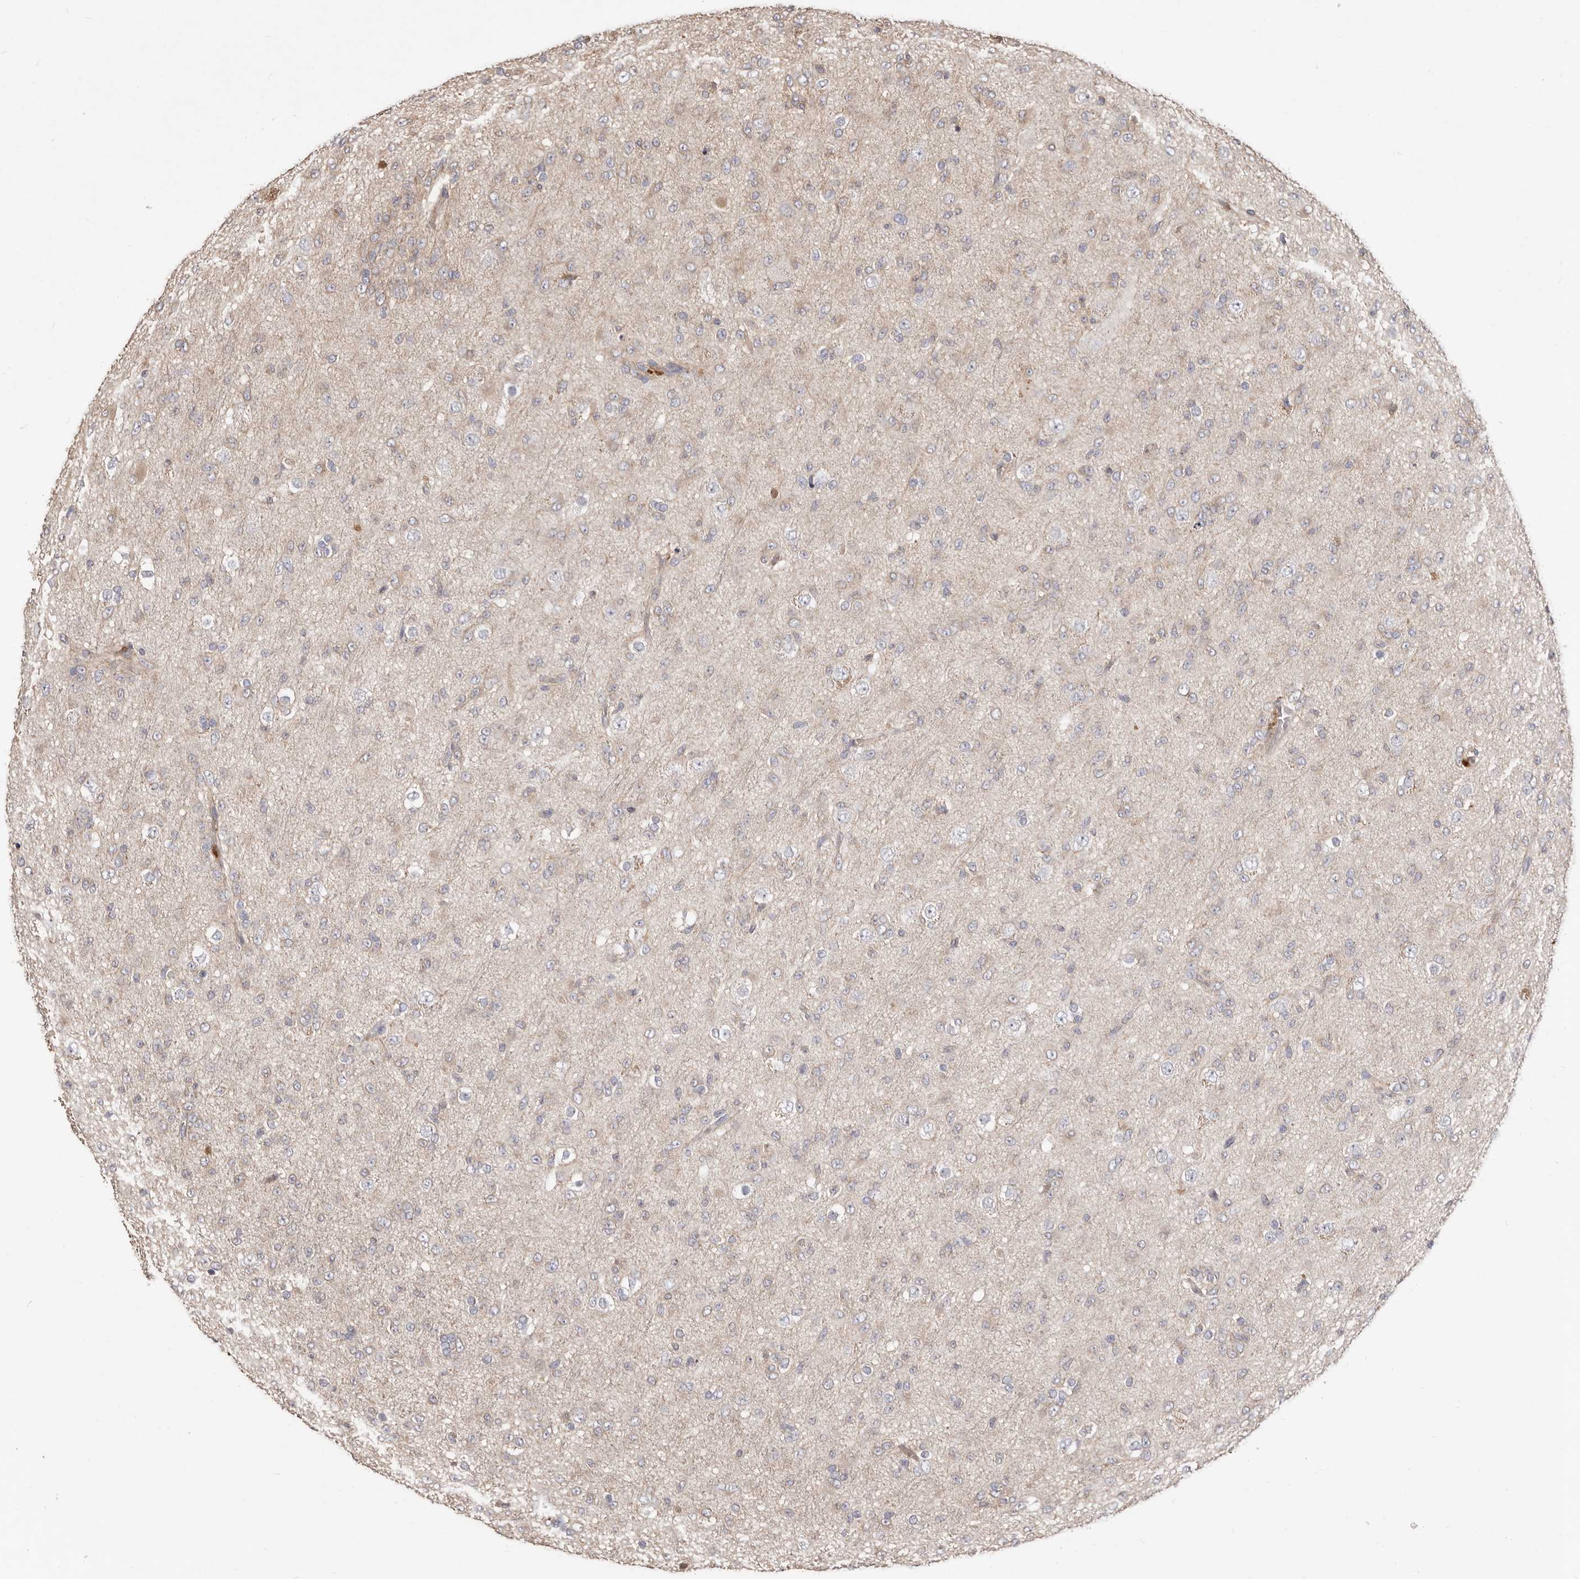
{"staining": {"intensity": "weak", "quantity": "<25%", "location": "cytoplasmic/membranous"}, "tissue": "glioma", "cell_type": "Tumor cells", "image_type": "cancer", "snomed": [{"axis": "morphology", "description": "Glioma, malignant, Low grade"}, {"axis": "topography", "description": "Brain"}], "caption": "Tumor cells are negative for brown protein staining in glioma. The staining is performed using DAB (3,3'-diaminobenzidine) brown chromogen with nuclei counter-stained in using hematoxylin.", "gene": "LRRC25", "patient": {"sex": "male", "age": 65}}